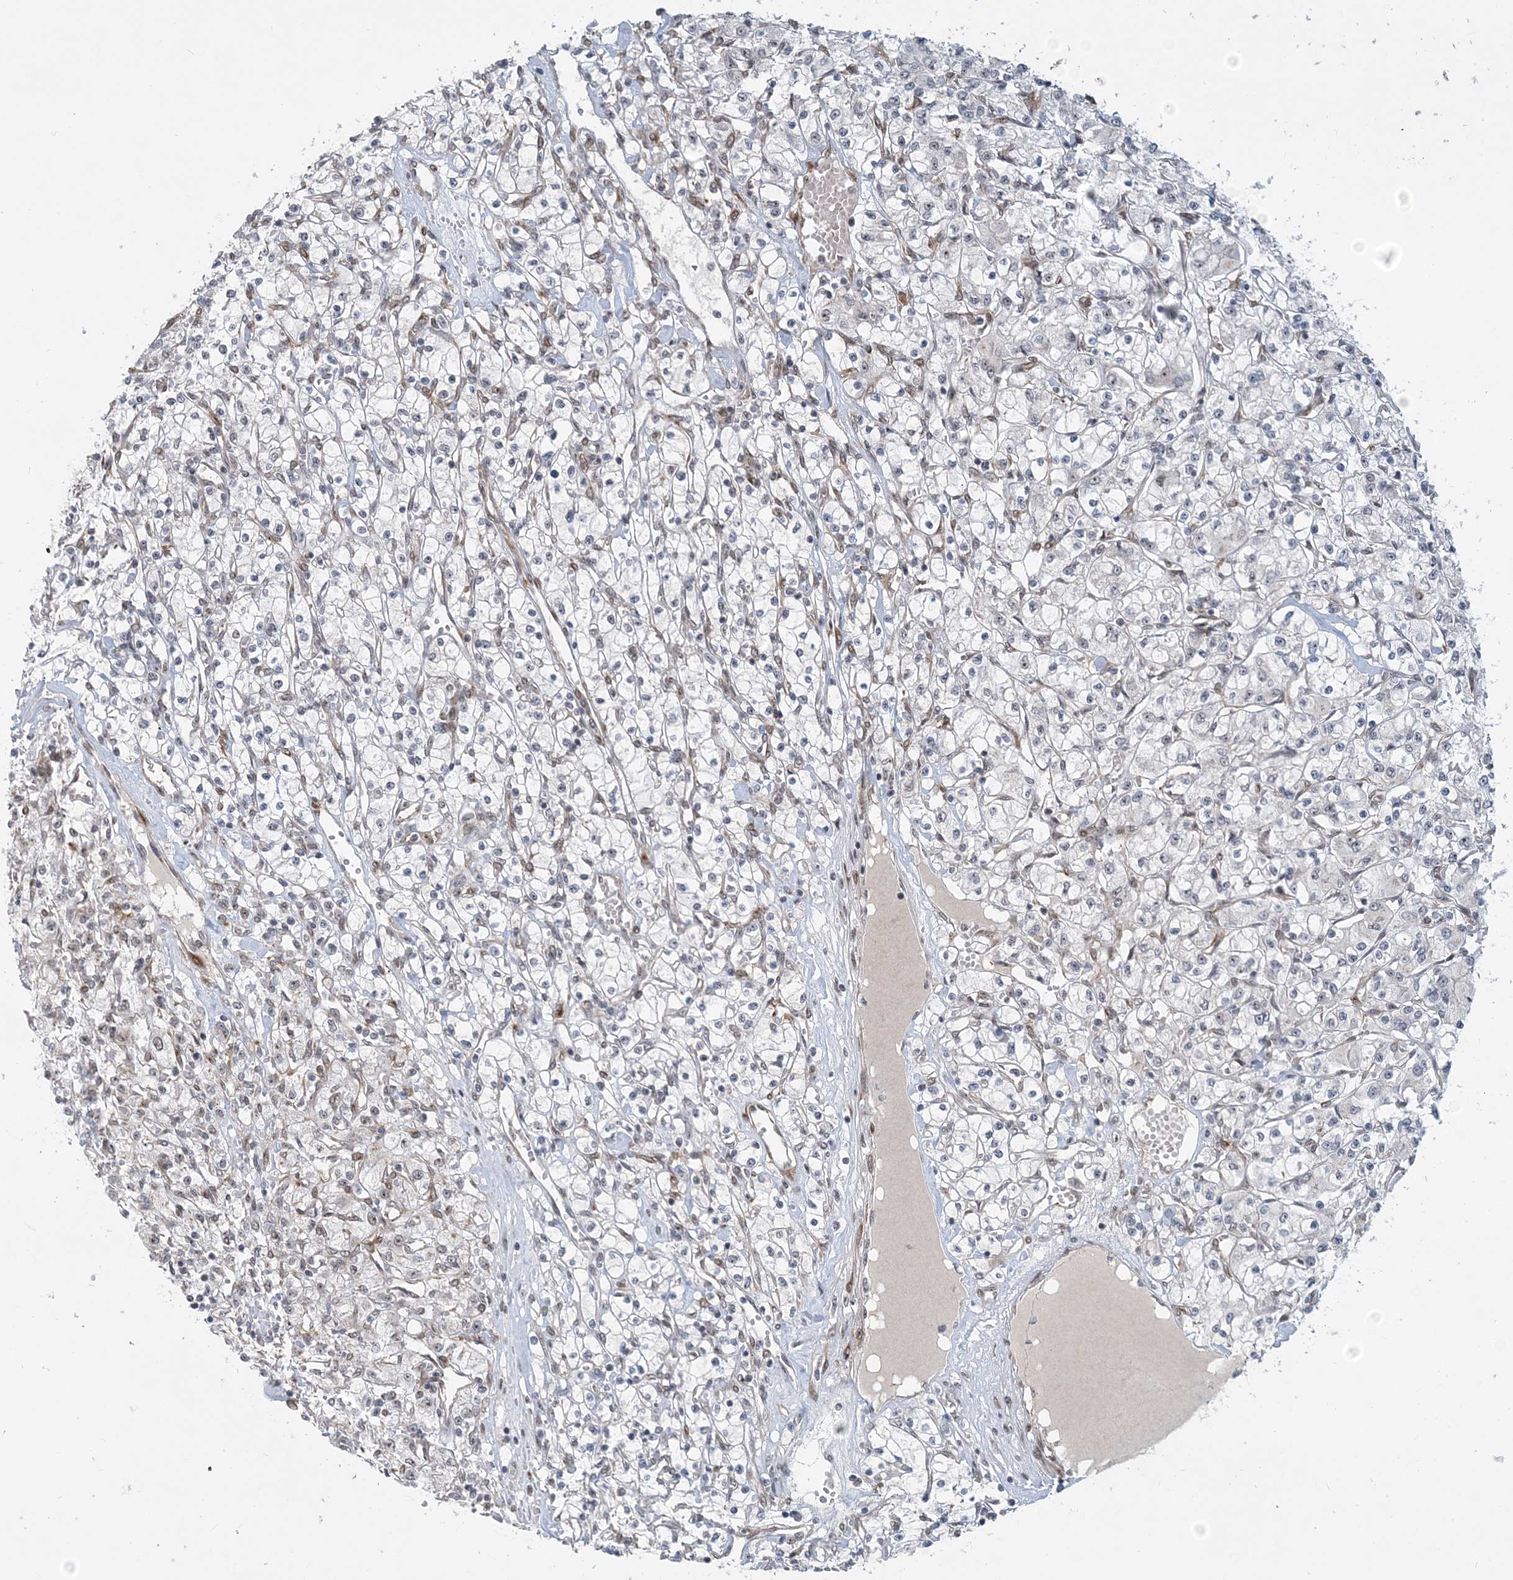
{"staining": {"intensity": "negative", "quantity": "none", "location": "none"}, "tissue": "renal cancer", "cell_type": "Tumor cells", "image_type": "cancer", "snomed": [{"axis": "morphology", "description": "Adenocarcinoma, NOS"}, {"axis": "topography", "description": "Kidney"}], "caption": "The photomicrograph displays no staining of tumor cells in renal cancer (adenocarcinoma). (DAB immunohistochemistry (IHC) with hematoxylin counter stain).", "gene": "PLRG1", "patient": {"sex": "female", "age": 59}}